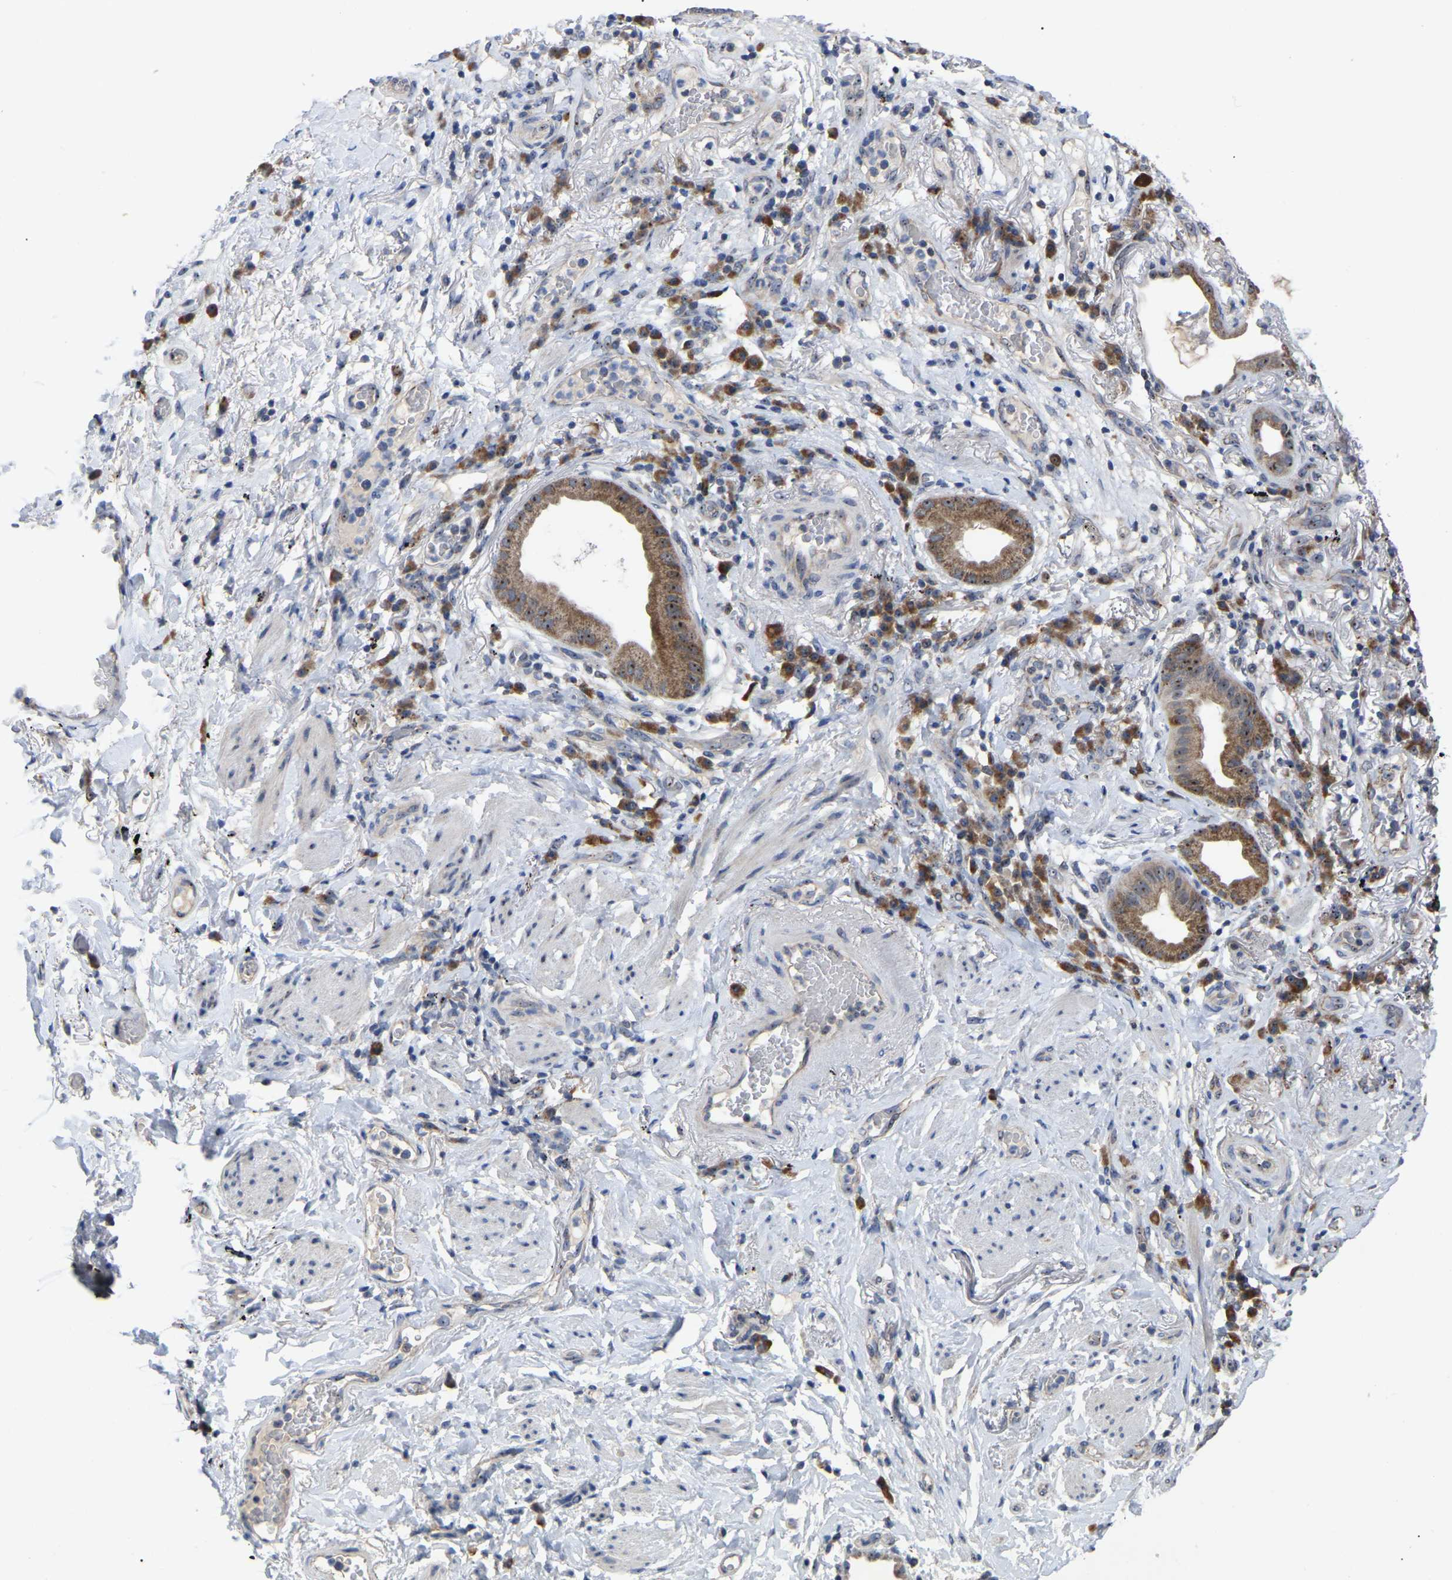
{"staining": {"intensity": "moderate", "quantity": ">75%", "location": "cytoplasmic/membranous,nuclear"}, "tissue": "lung cancer", "cell_type": "Tumor cells", "image_type": "cancer", "snomed": [{"axis": "morphology", "description": "Normal tissue, NOS"}, {"axis": "morphology", "description": "Adenocarcinoma, NOS"}, {"axis": "topography", "description": "Bronchus"}, {"axis": "topography", "description": "Lung"}], "caption": "A high-resolution micrograph shows immunohistochemistry (IHC) staining of lung adenocarcinoma, which demonstrates moderate cytoplasmic/membranous and nuclear staining in about >75% of tumor cells.", "gene": "NOP53", "patient": {"sex": "female", "age": 70}}